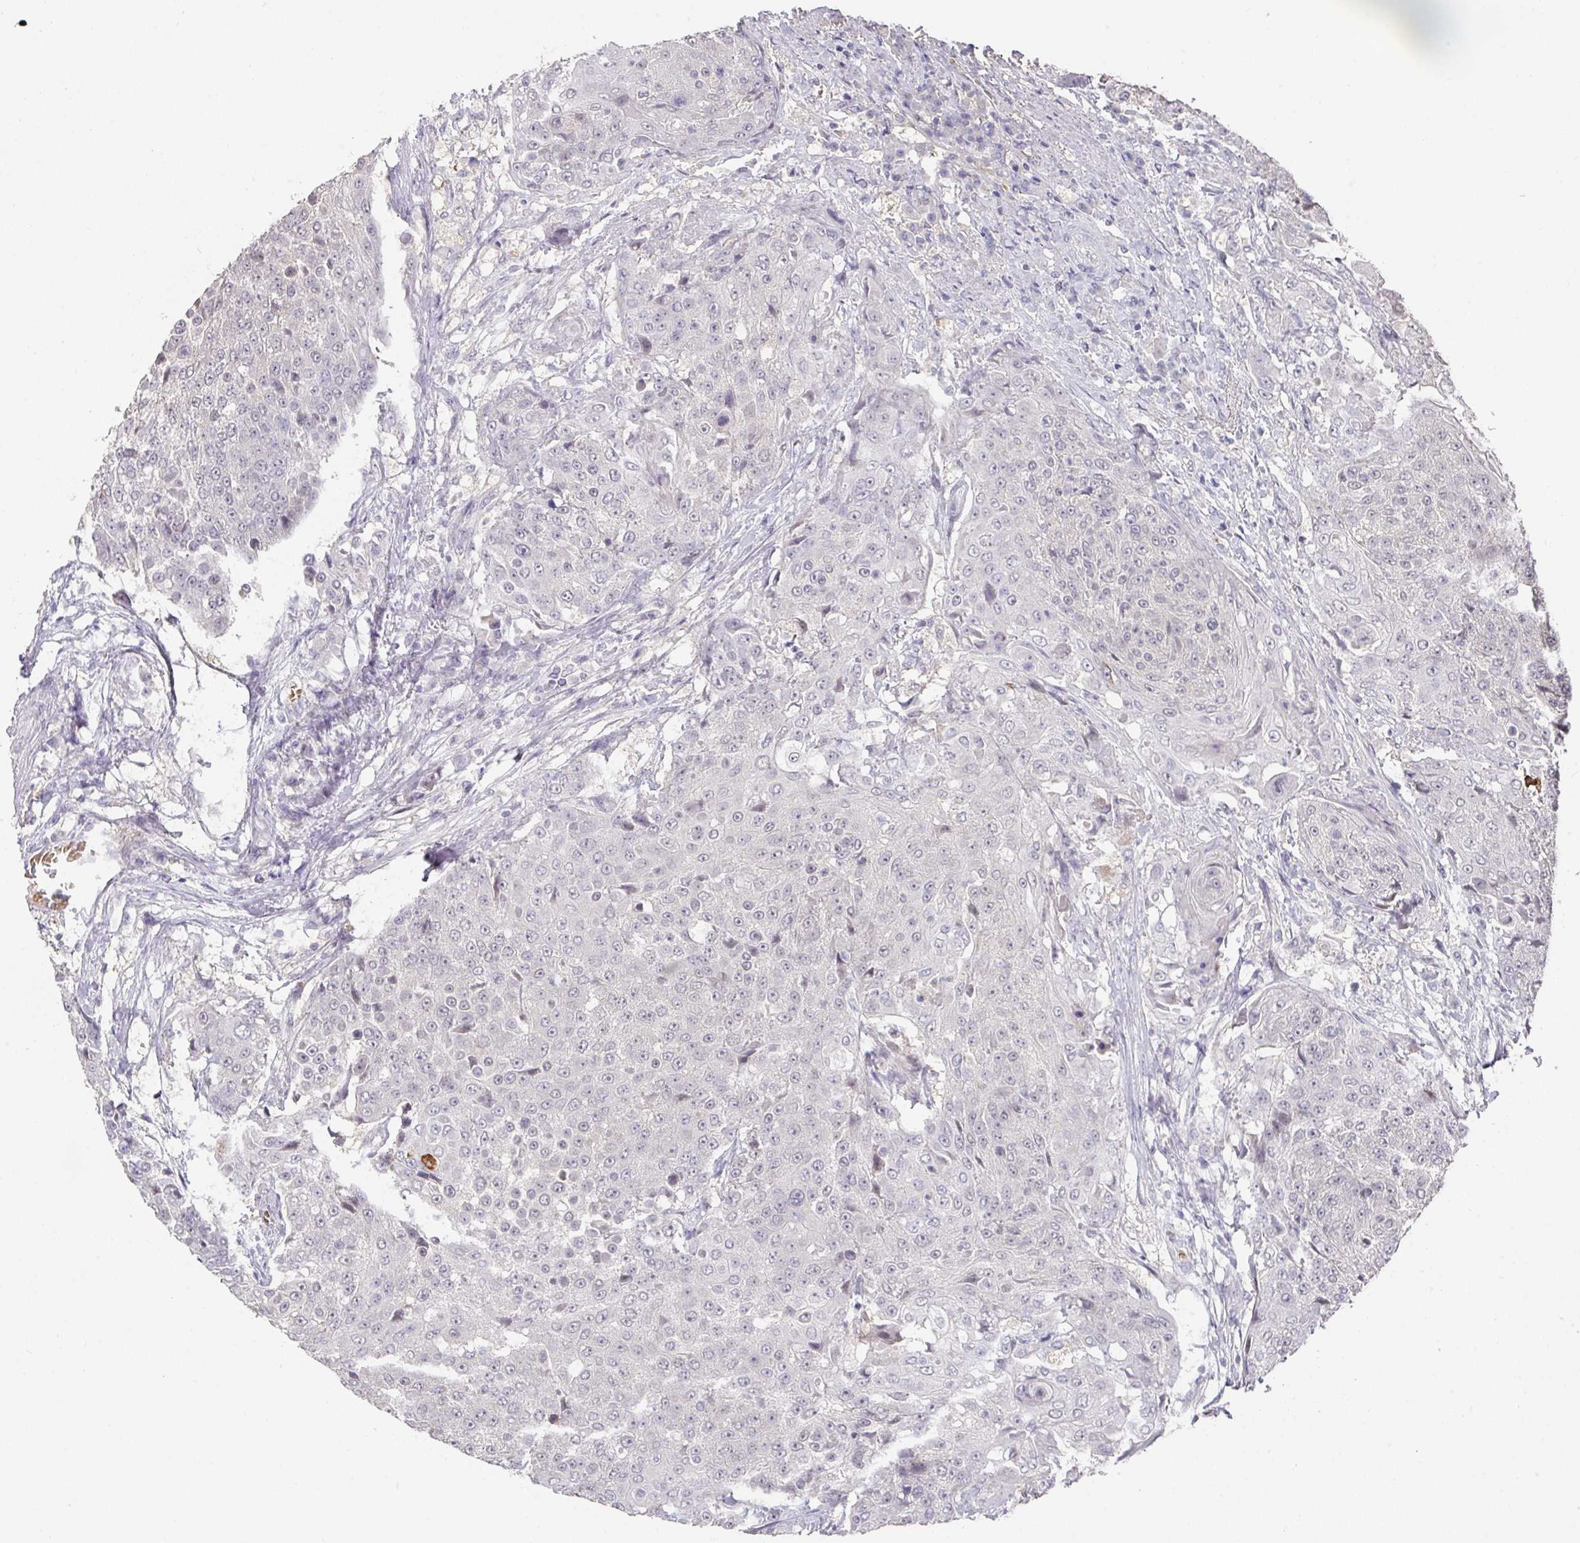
{"staining": {"intensity": "negative", "quantity": "none", "location": "none"}, "tissue": "urothelial cancer", "cell_type": "Tumor cells", "image_type": "cancer", "snomed": [{"axis": "morphology", "description": "Urothelial carcinoma, High grade"}, {"axis": "topography", "description": "Urinary bladder"}], "caption": "Immunohistochemistry of urothelial carcinoma (high-grade) demonstrates no positivity in tumor cells.", "gene": "FOXN4", "patient": {"sex": "female", "age": 63}}